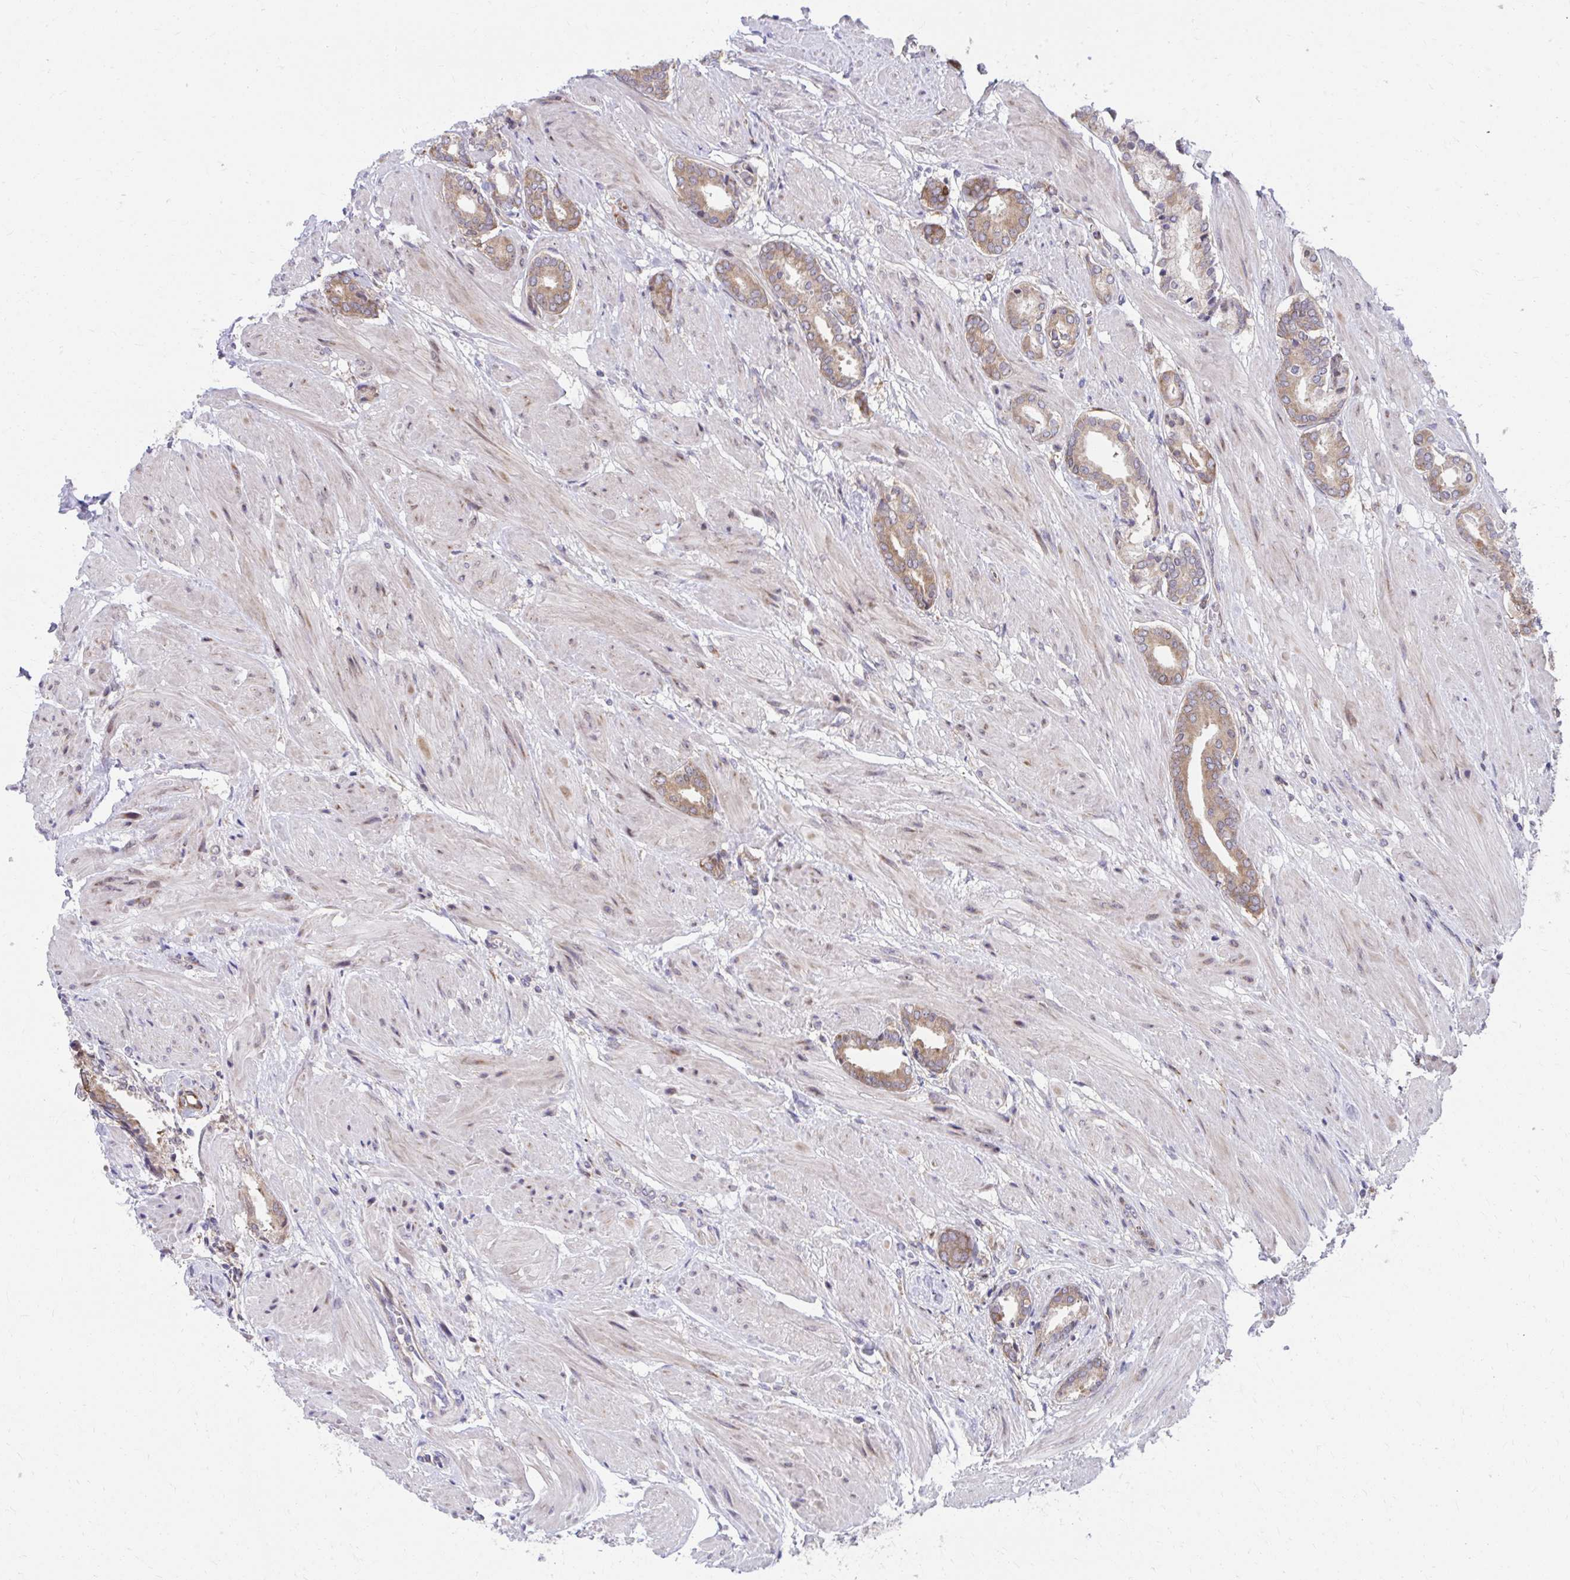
{"staining": {"intensity": "moderate", "quantity": ">75%", "location": "cytoplasmic/membranous"}, "tissue": "prostate cancer", "cell_type": "Tumor cells", "image_type": "cancer", "snomed": [{"axis": "morphology", "description": "Adenocarcinoma, High grade"}, {"axis": "topography", "description": "Prostate"}], "caption": "The photomicrograph demonstrates a brown stain indicating the presence of a protein in the cytoplasmic/membranous of tumor cells in prostate adenocarcinoma (high-grade).", "gene": "ZNF778", "patient": {"sex": "male", "age": 56}}